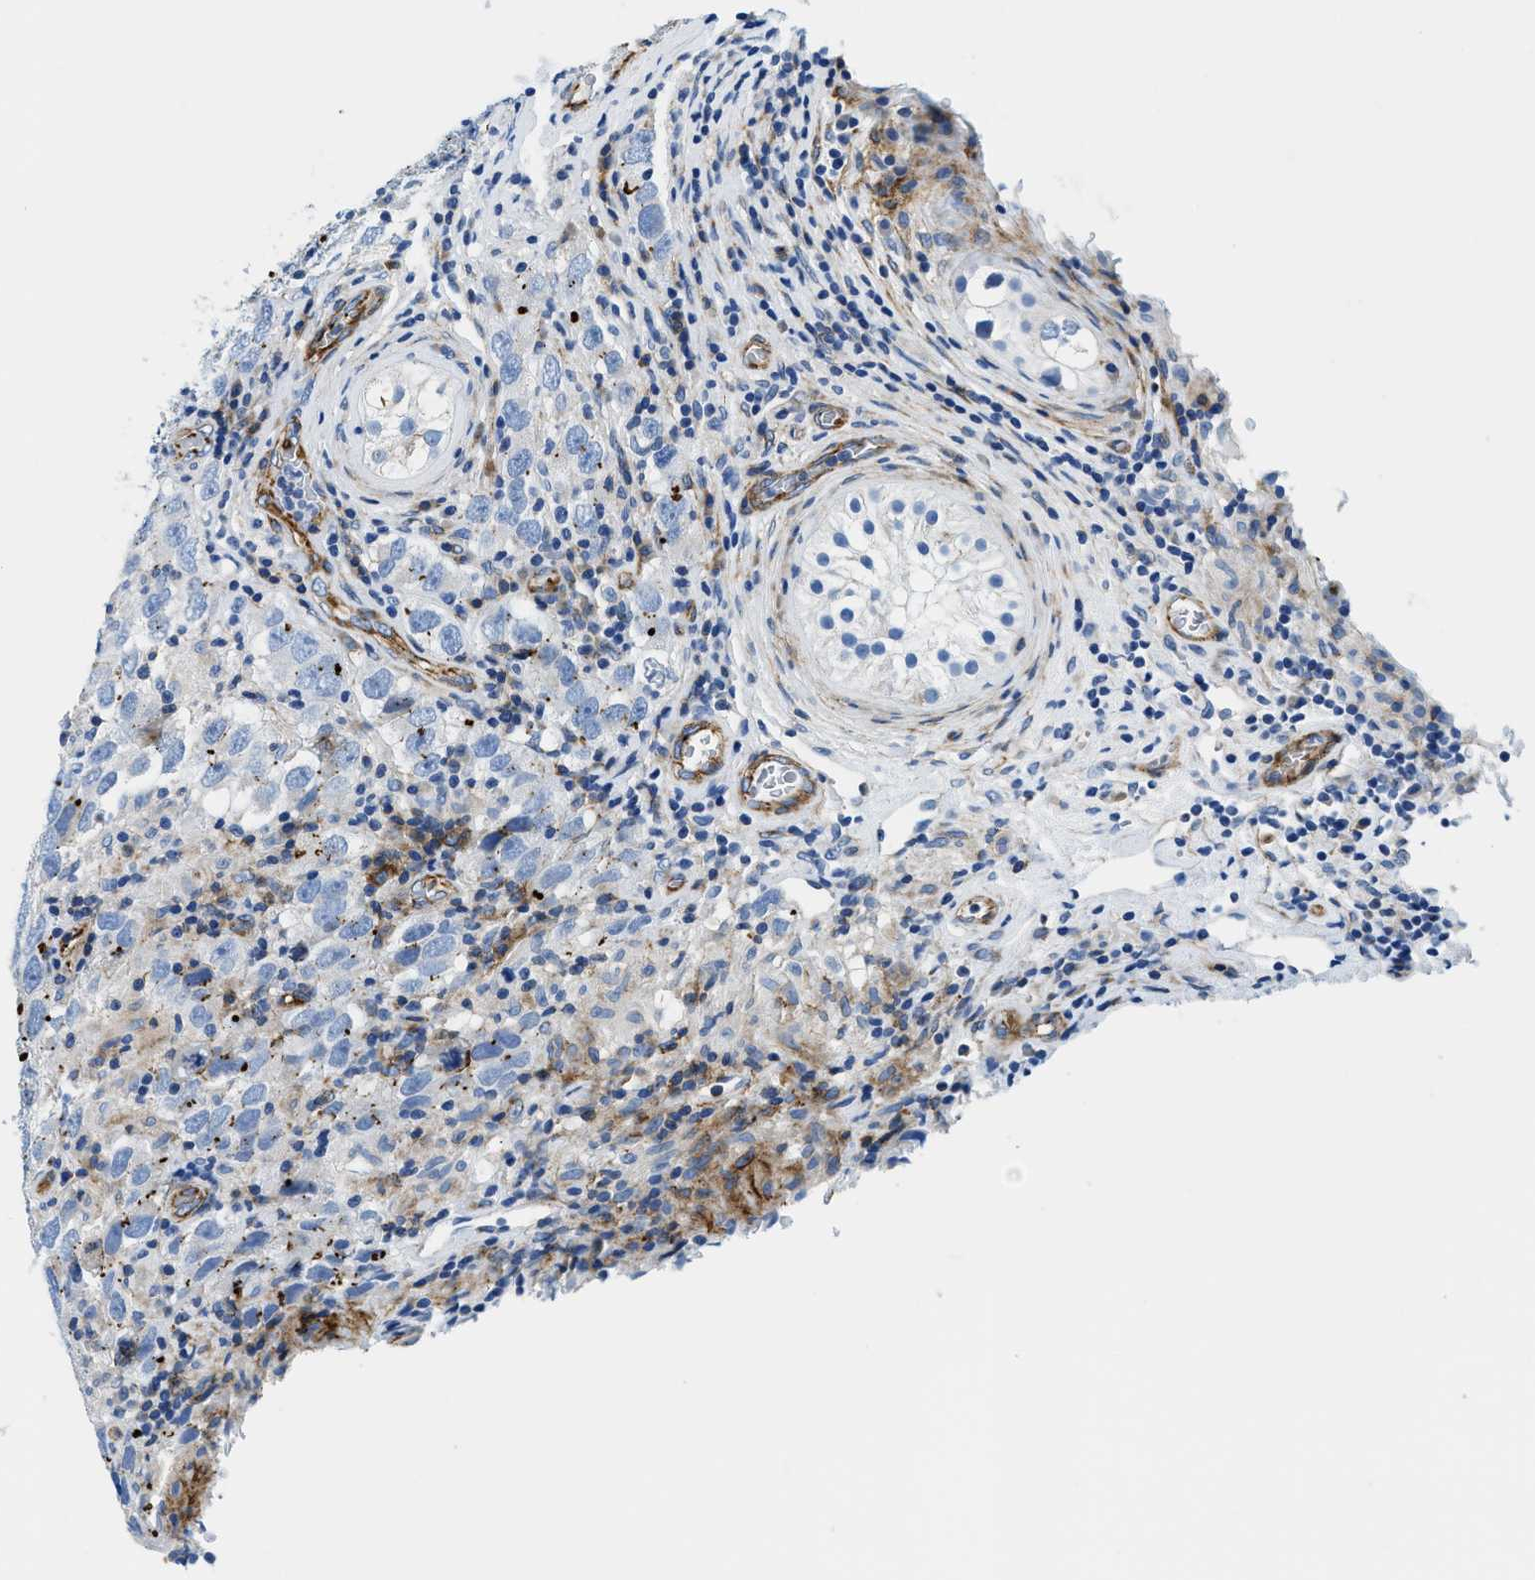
{"staining": {"intensity": "negative", "quantity": "none", "location": "none"}, "tissue": "testis cancer", "cell_type": "Tumor cells", "image_type": "cancer", "snomed": [{"axis": "morphology", "description": "Carcinoma, Embryonal, NOS"}, {"axis": "topography", "description": "Testis"}], "caption": "The image reveals no significant expression in tumor cells of testis cancer (embryonal carcinoma).", "gene": "CUTA", "patient": {"sex": "male", "age": 21}}